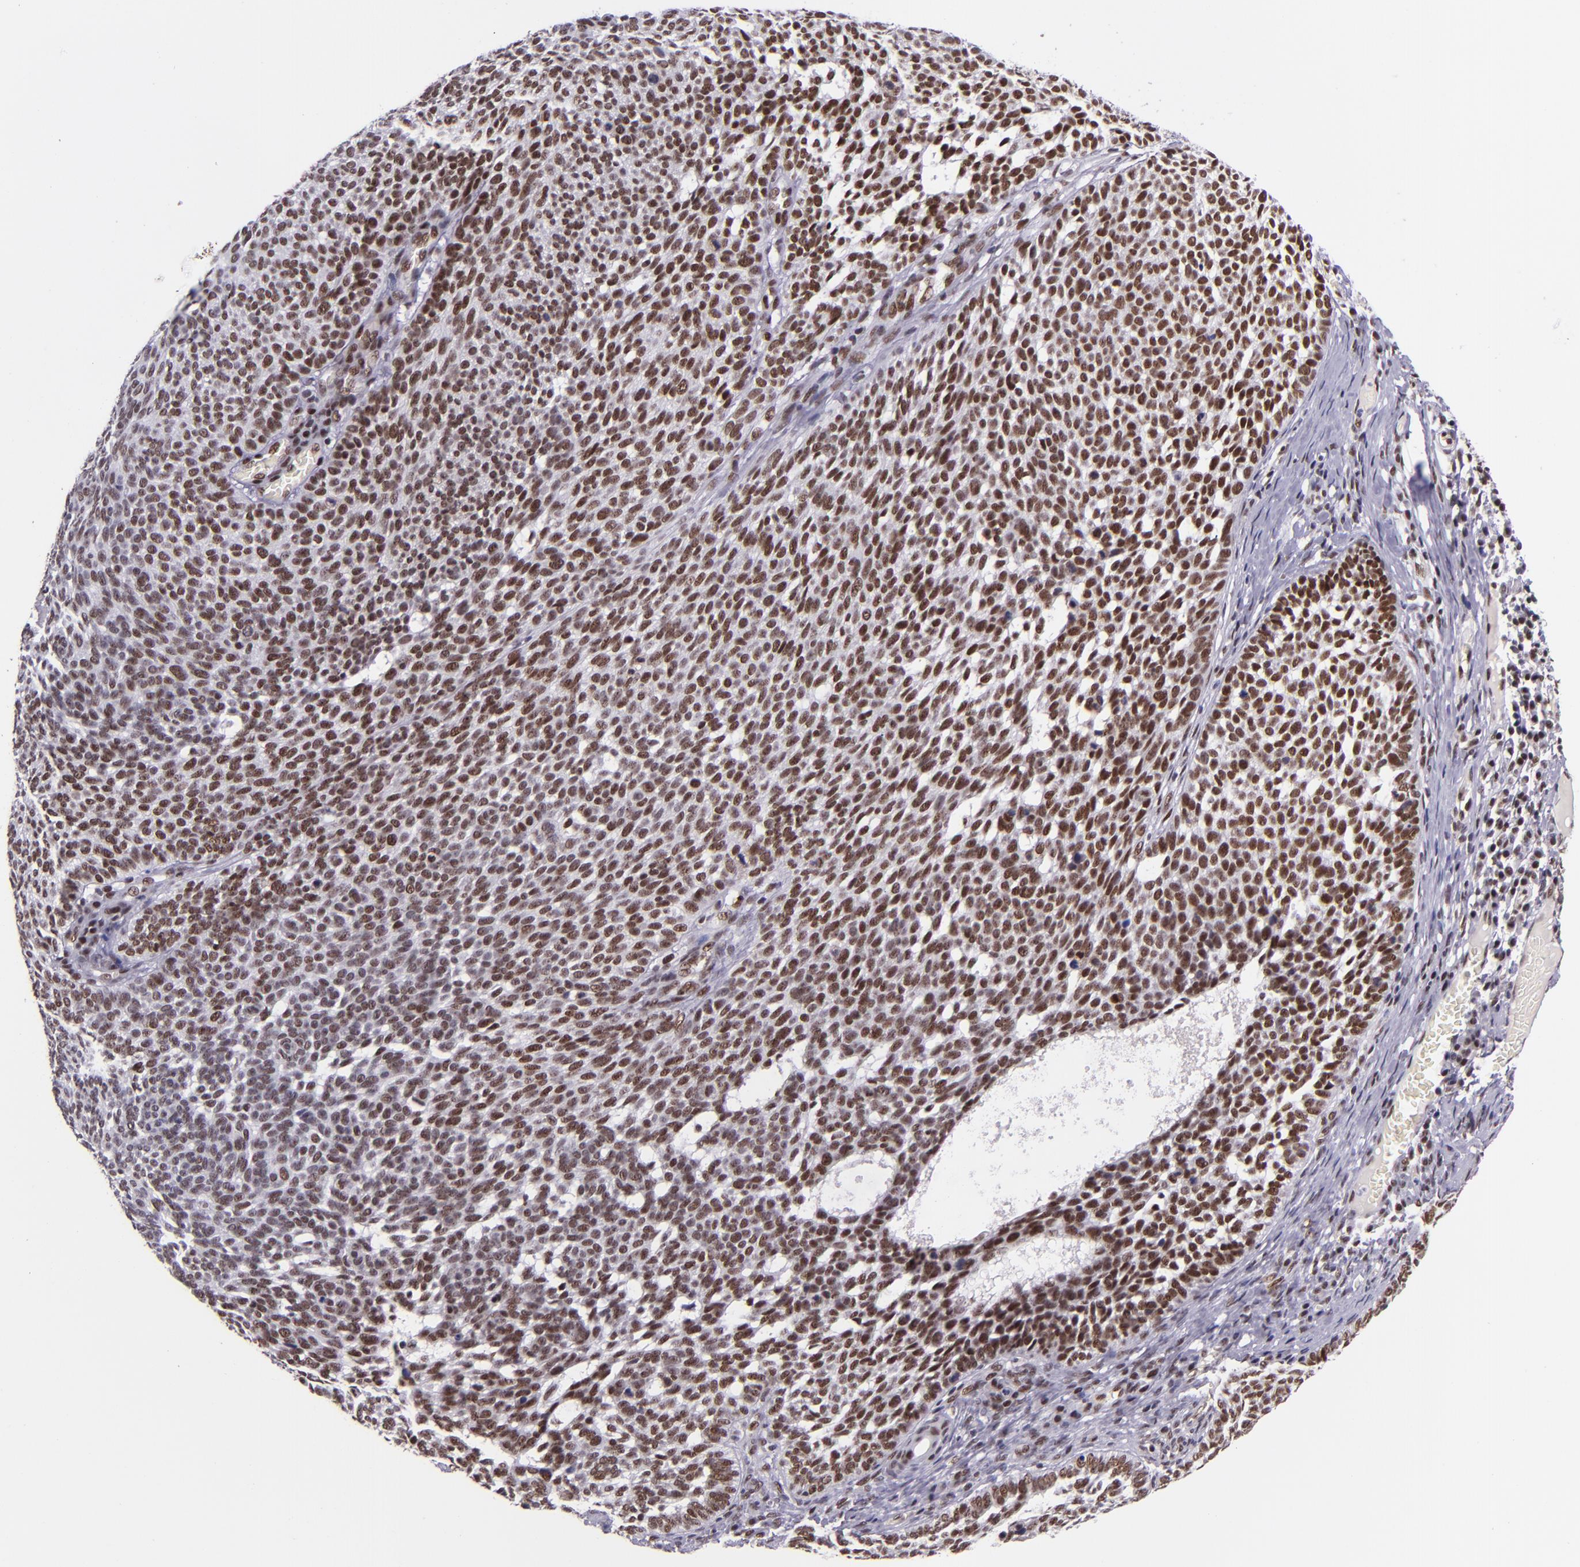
{"staining": {"intensity": "moderate", "quantity": ">75%", "location": "nuclear"}, "tissue": "skin cancer", "cell_type": "Tumor cells", "image_type": "cancer", "snomed": [{"axis": "morphology", "description": "Basal cell carcinoma"}, {"axis": "topography", "description": "Skin"}], "caption": "Immunohistochemistry (IHC) image of neoplastic tissue: human basal cell carcinoma (skin) stained using IHC demonstrates medium levels of moderate protein expression localized specifically in the nuclear of tumor cells, appearing as a nuclear brown color.", "gene": "GPKOW", "patient": {"sex": "male", "age": 63}}